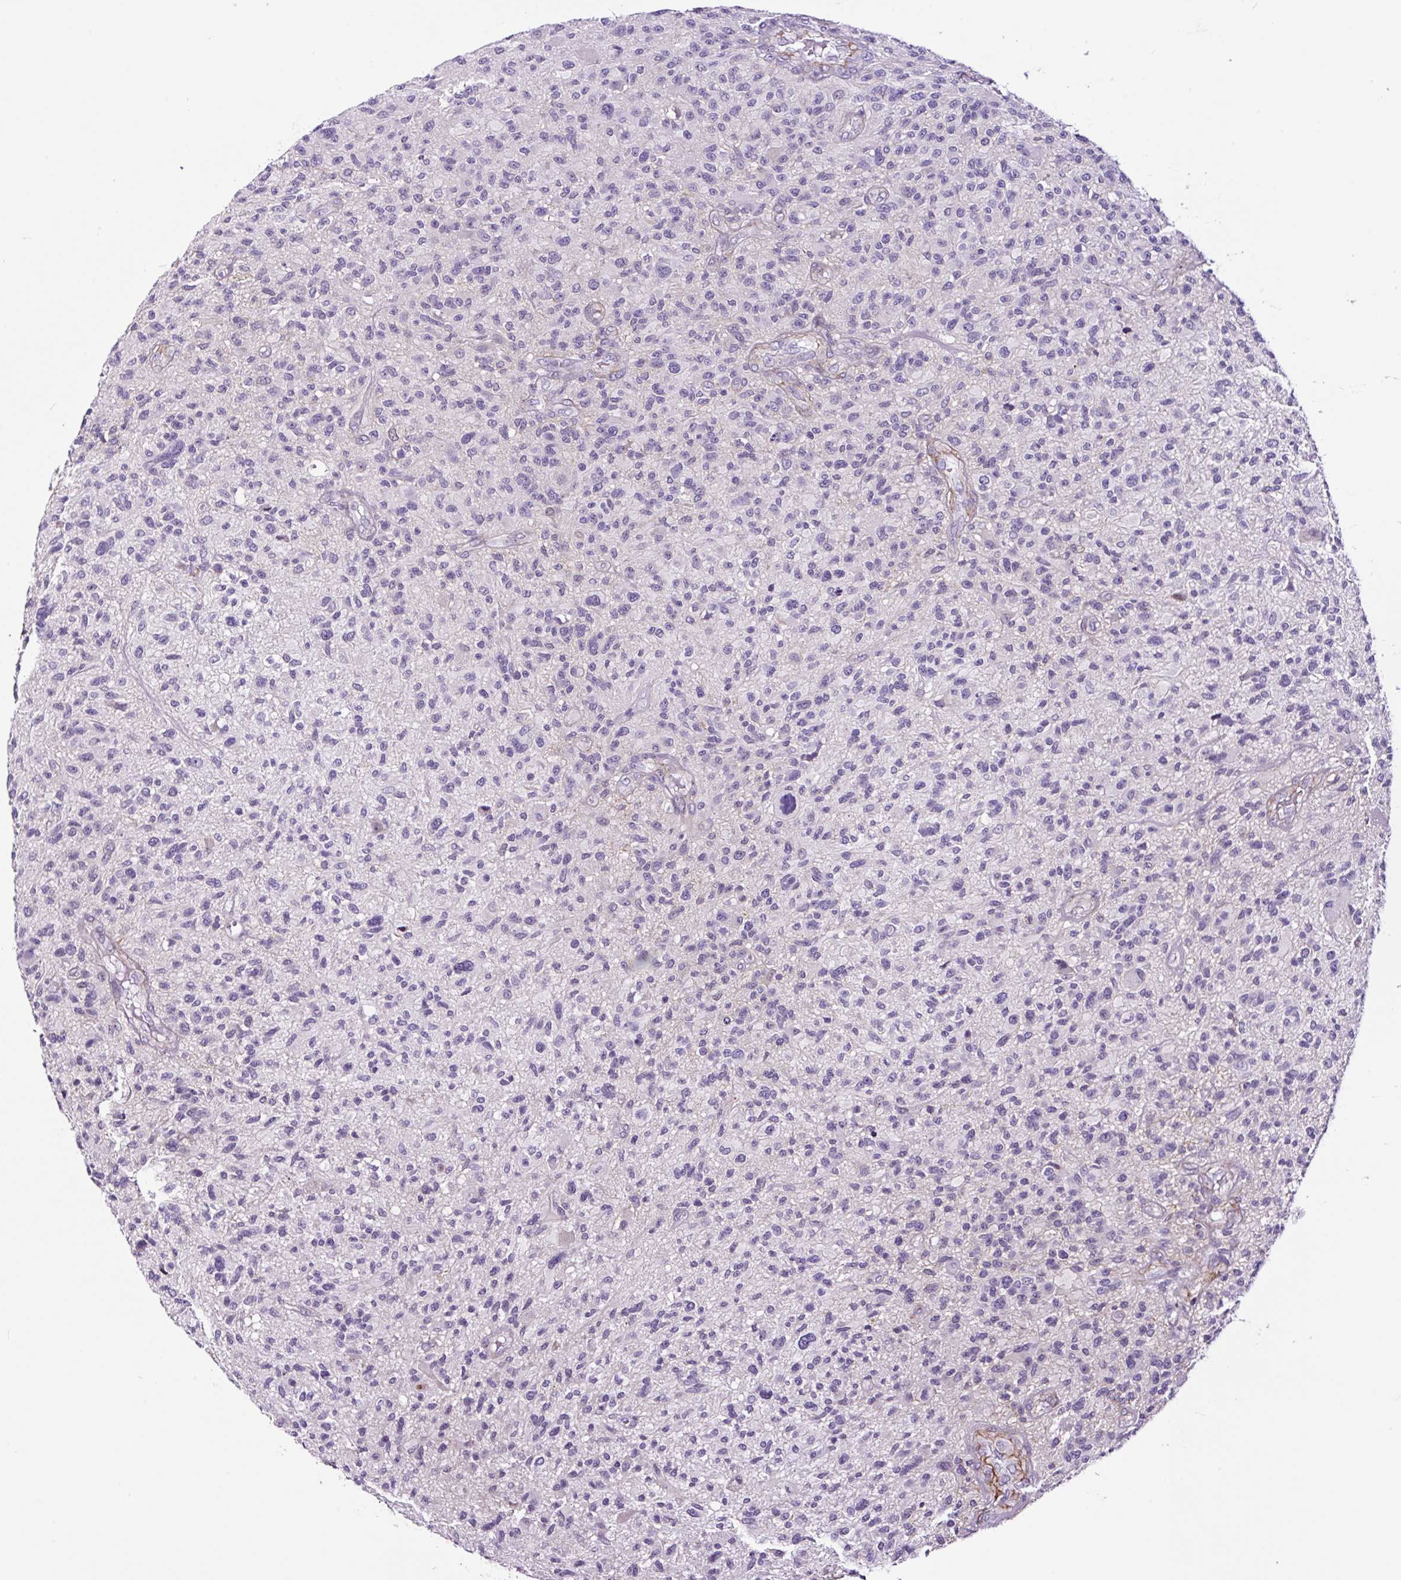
{"staining": {"intensity": "negative", "quantity": "none", "location": "none"}, "tissue": "glioma", "cell_type": "Tumor cells", "image_type": "cancer", "snomed": [{"axis": "morphology", "description": "Glioma, malignant, High grade"}, {"axis": "topography", "description": "Brain"}], "caption": "Image shows no significant protein positivity in tumor cells of glioma. (Immunohistochemistry, brightfield microscopy, high magnification).", "gene": "TAFA3", "patient": {"sex": "male", "age": 47}}